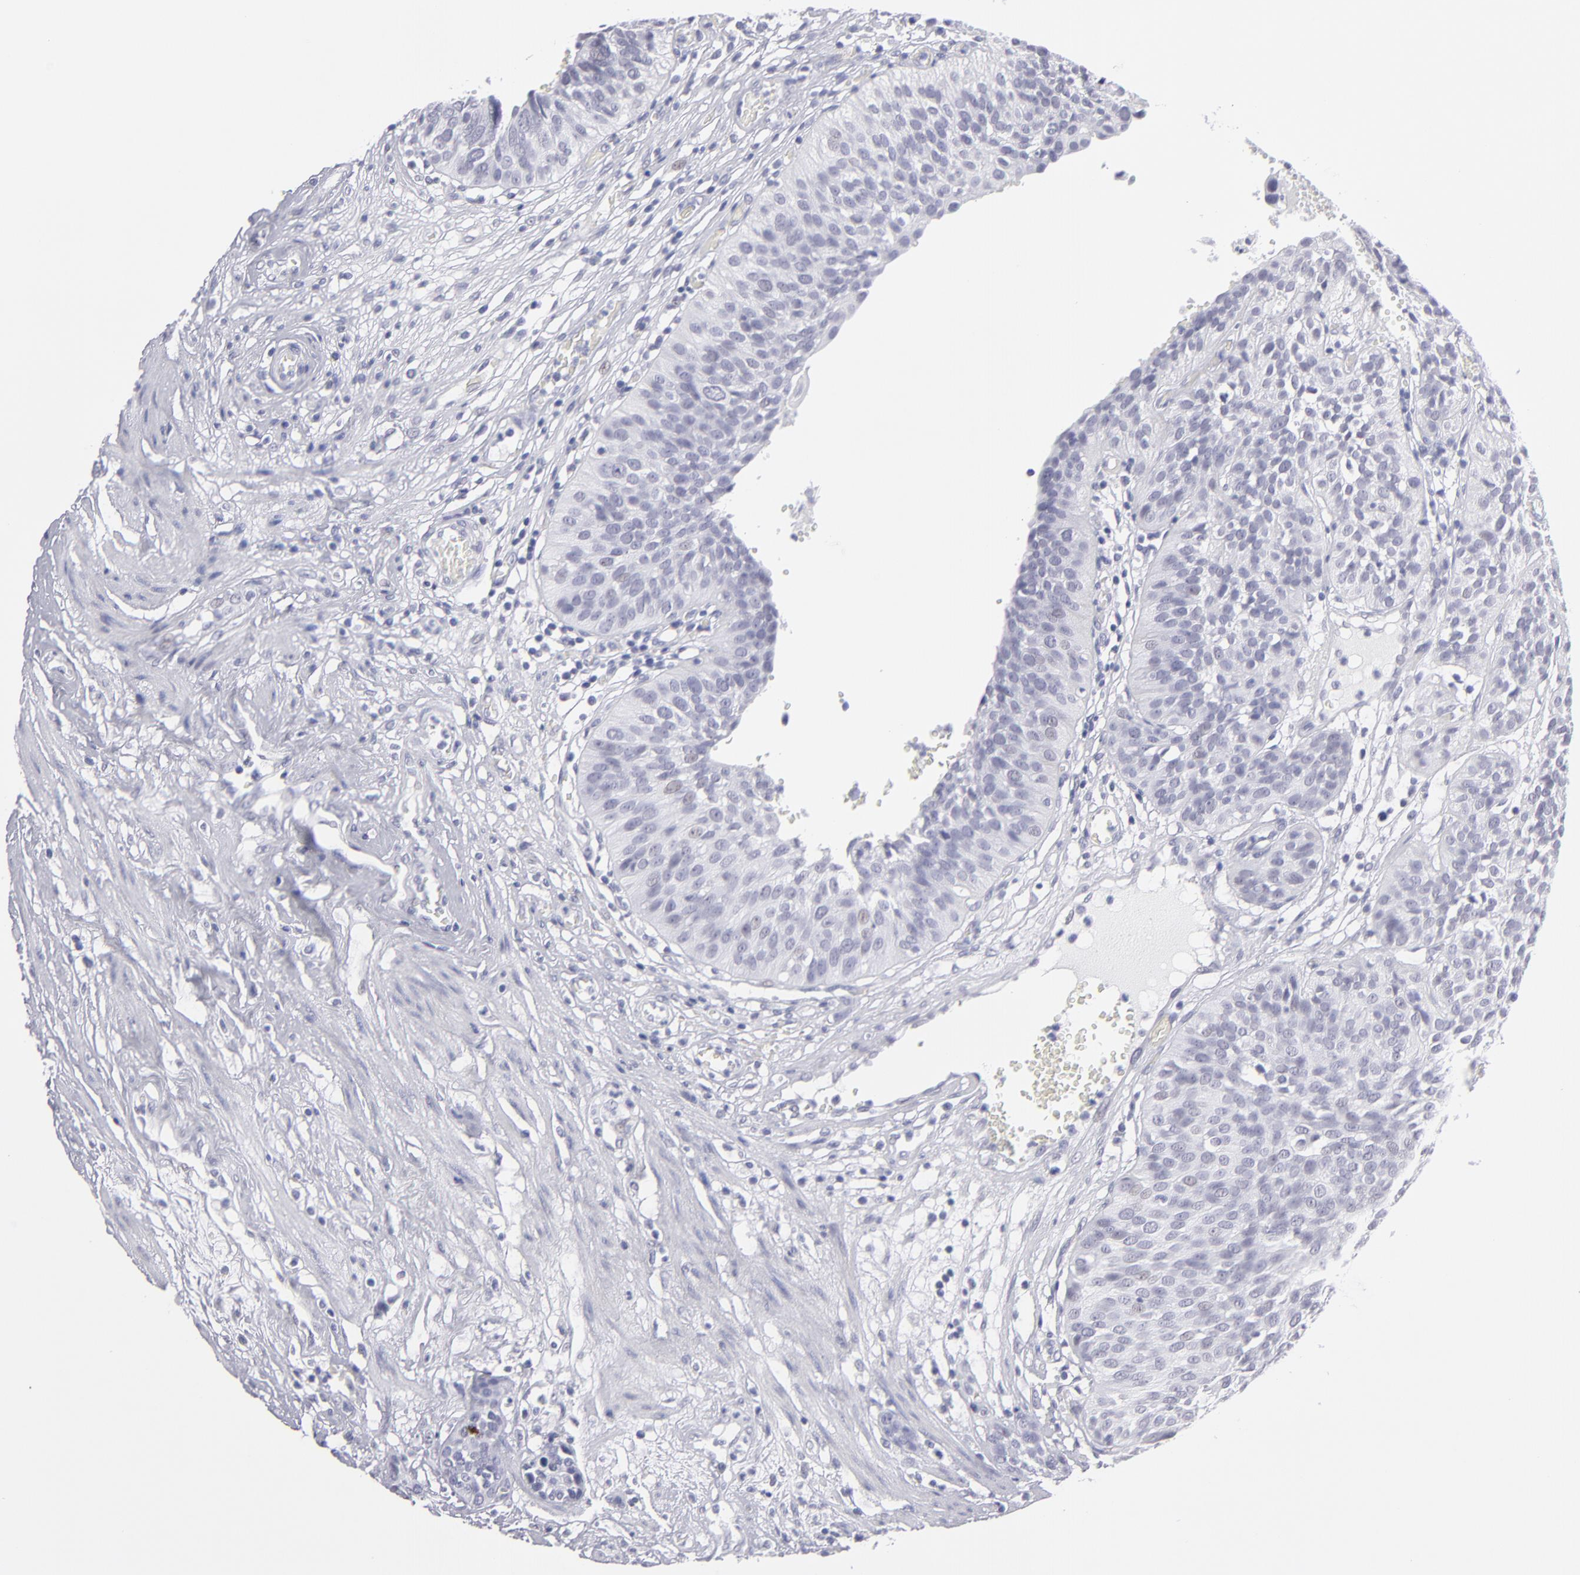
{"staining": {"intensity": "negative", "quantity": "none", "location": "none"}, "tissue": "urothelial cancer", "cell_type": "Tumor cells", "image_type": "cancer", "snomed": [{"axis": "morphology", "description": "Urothelial carcinoma, High grade"}, {"axis": "topography", "description": "Urinary bladder"}], "caption": "Immunohistochemistry of human urothelial cancer reveals no expression in tumor cells. (Brightfield microscopy of DAB IHC at high magnification).", "gene": "ALDOB", "patient": {"sex": "male", "age": 56}}